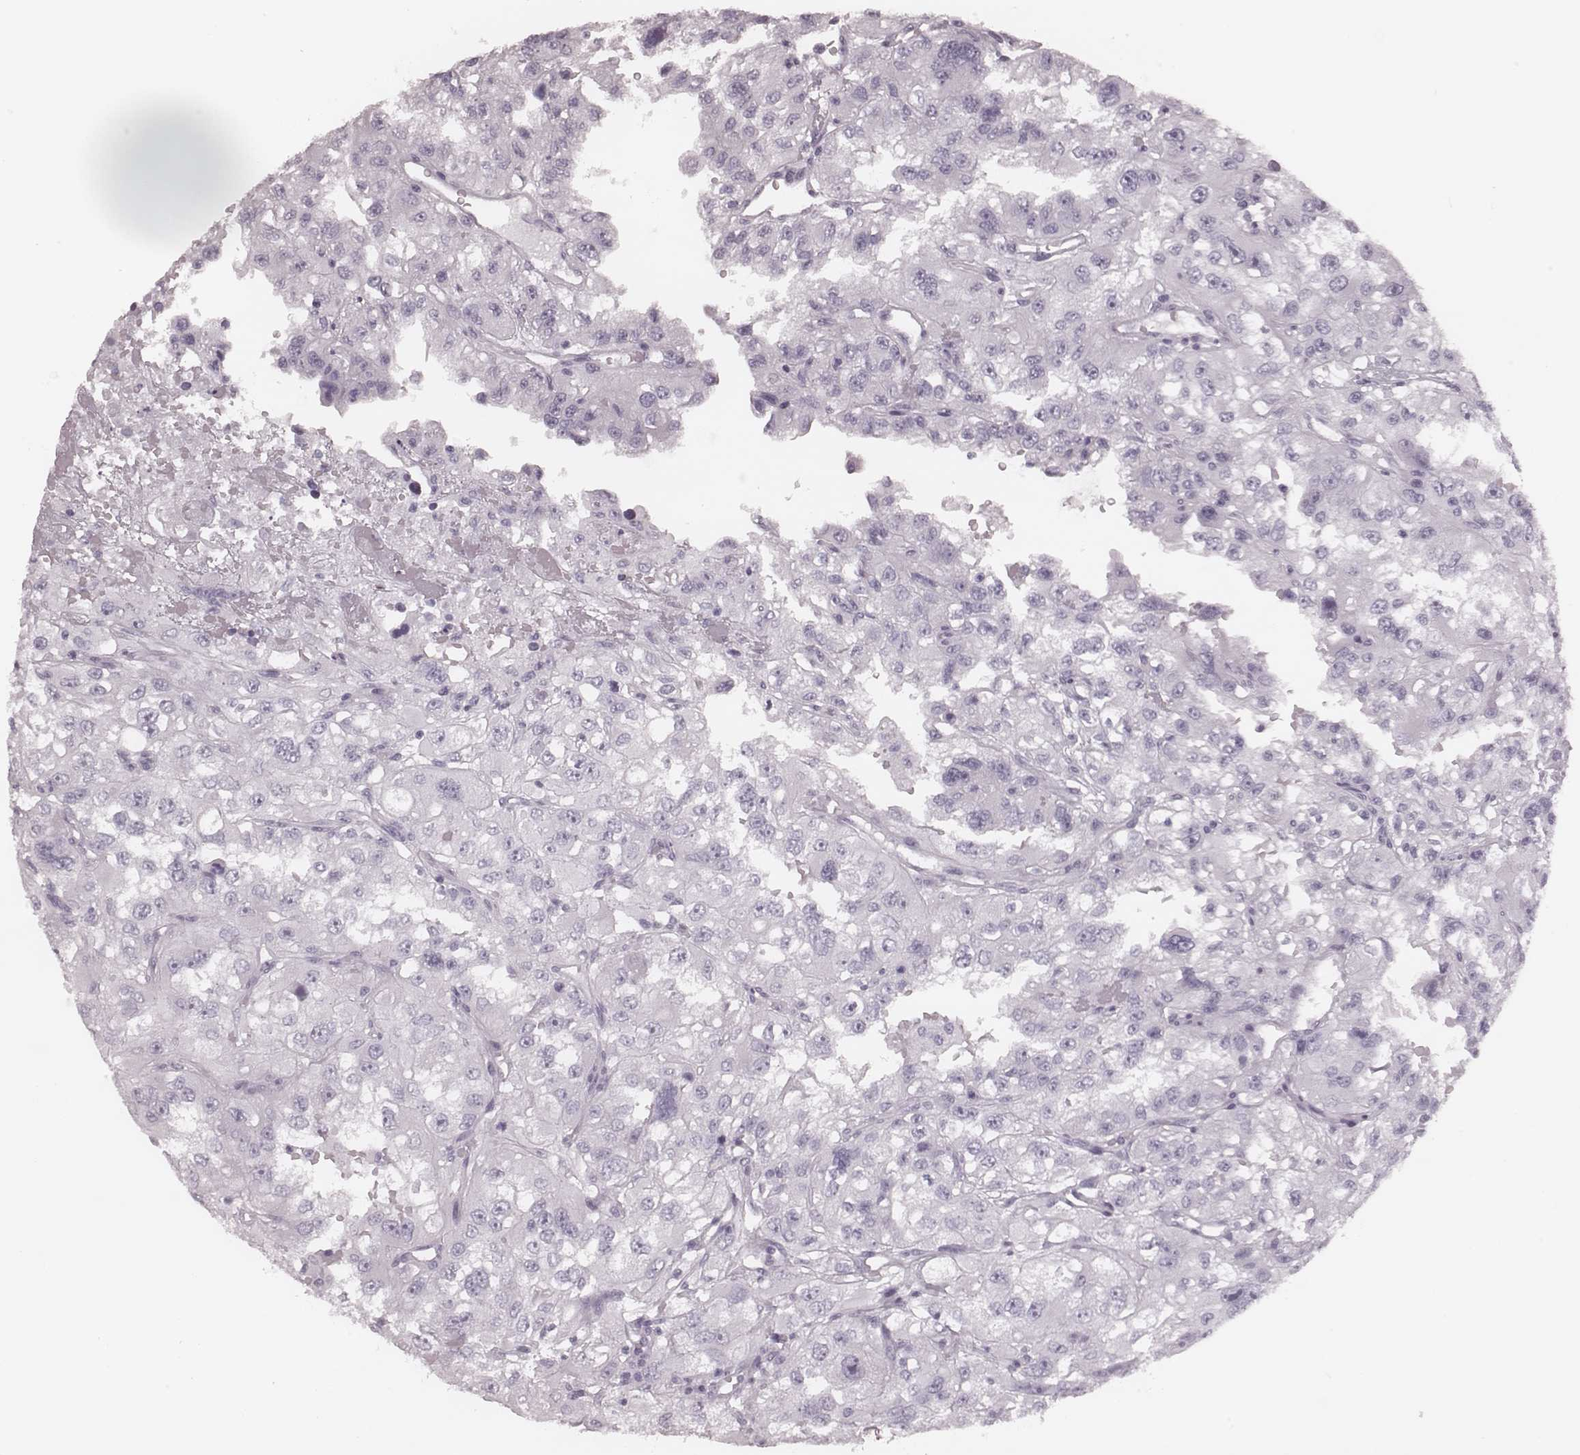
{"staining": {"intensity": "negative", "quantity": "none", "location": "none"}, "tissue": "renal cancer", "cell_type": "Tumor cells", "image_type": "cancer", "snomed": [{"axis": "morphology", "description": "Adenocarcinoma, NOS"}, {"axis": "topography", "description": "Kidney"}], "caption": "Immunohistochemical staining of renal adenocarcinoma shows no significant expression in tumor cells.", "gene": "KRT74", "patient": {"sex": "male", "age": 64}}